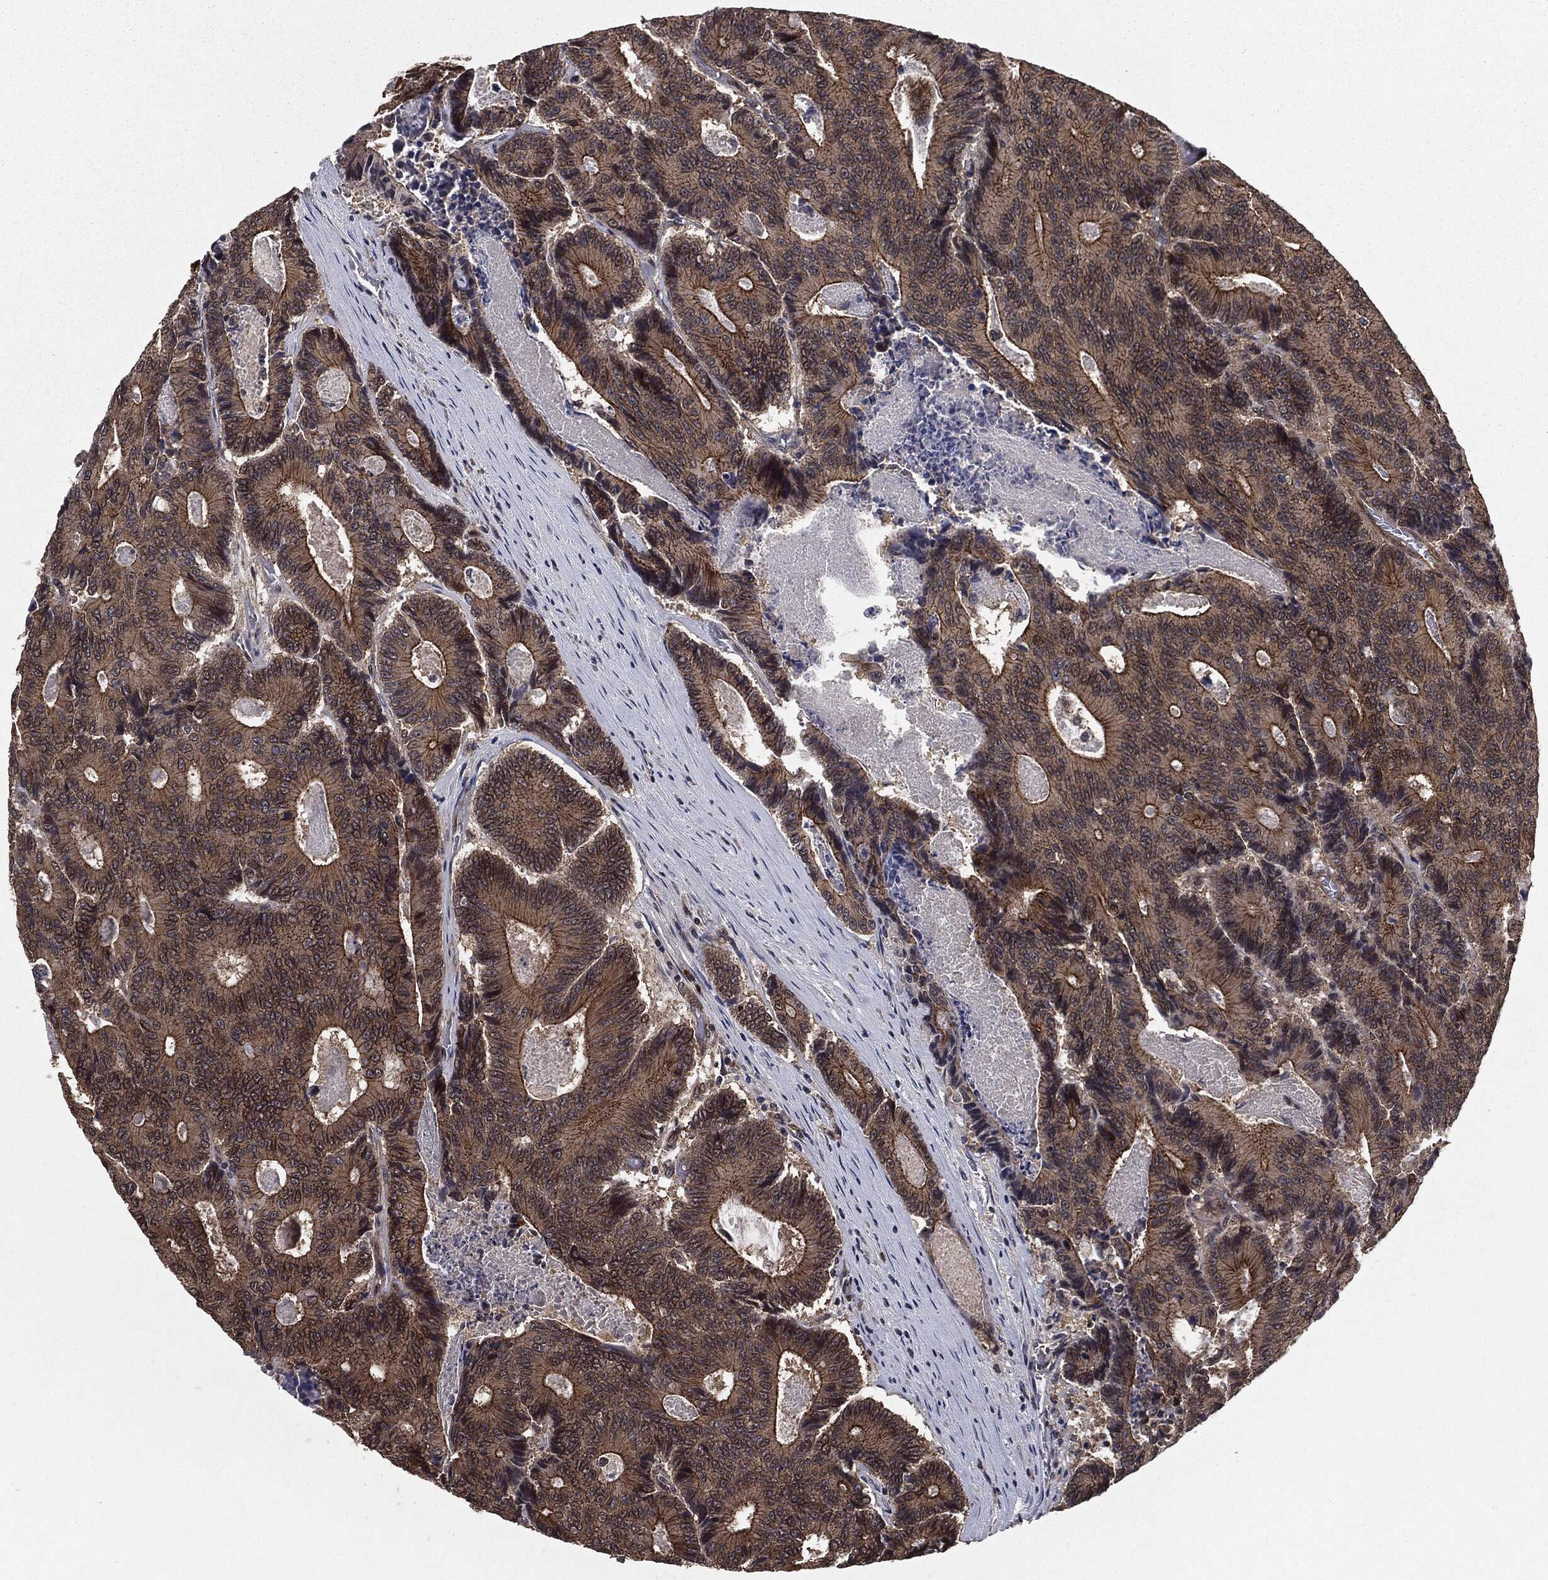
{"staining": {"intensity": "moderate", "quantity": ">75%", "location": "cytoplasmic/membranous"}, "tissue": "colorectal cancer", "cell_type": "Tumor cells", "image_type": "cancer", "snomed": [{"axis": "morphology", "description": "Adenocarcinoma, NOS"}, {"axis": "topography", "description": "Colon"}], "caption": "DAB (3,3'-diaminobenzidine) immunohistochemical staining of human colorectal cancer (adenocarcinoma) shows moderate cytoplasmic/membranous protein expression in about >75% of tumor cells. (DAB (3,3'-diaminobenzidine) IHC with brightfield microscopy, high magnification).", "gene": "PTPA", "patient": {"sex": "male", "age": 83}}